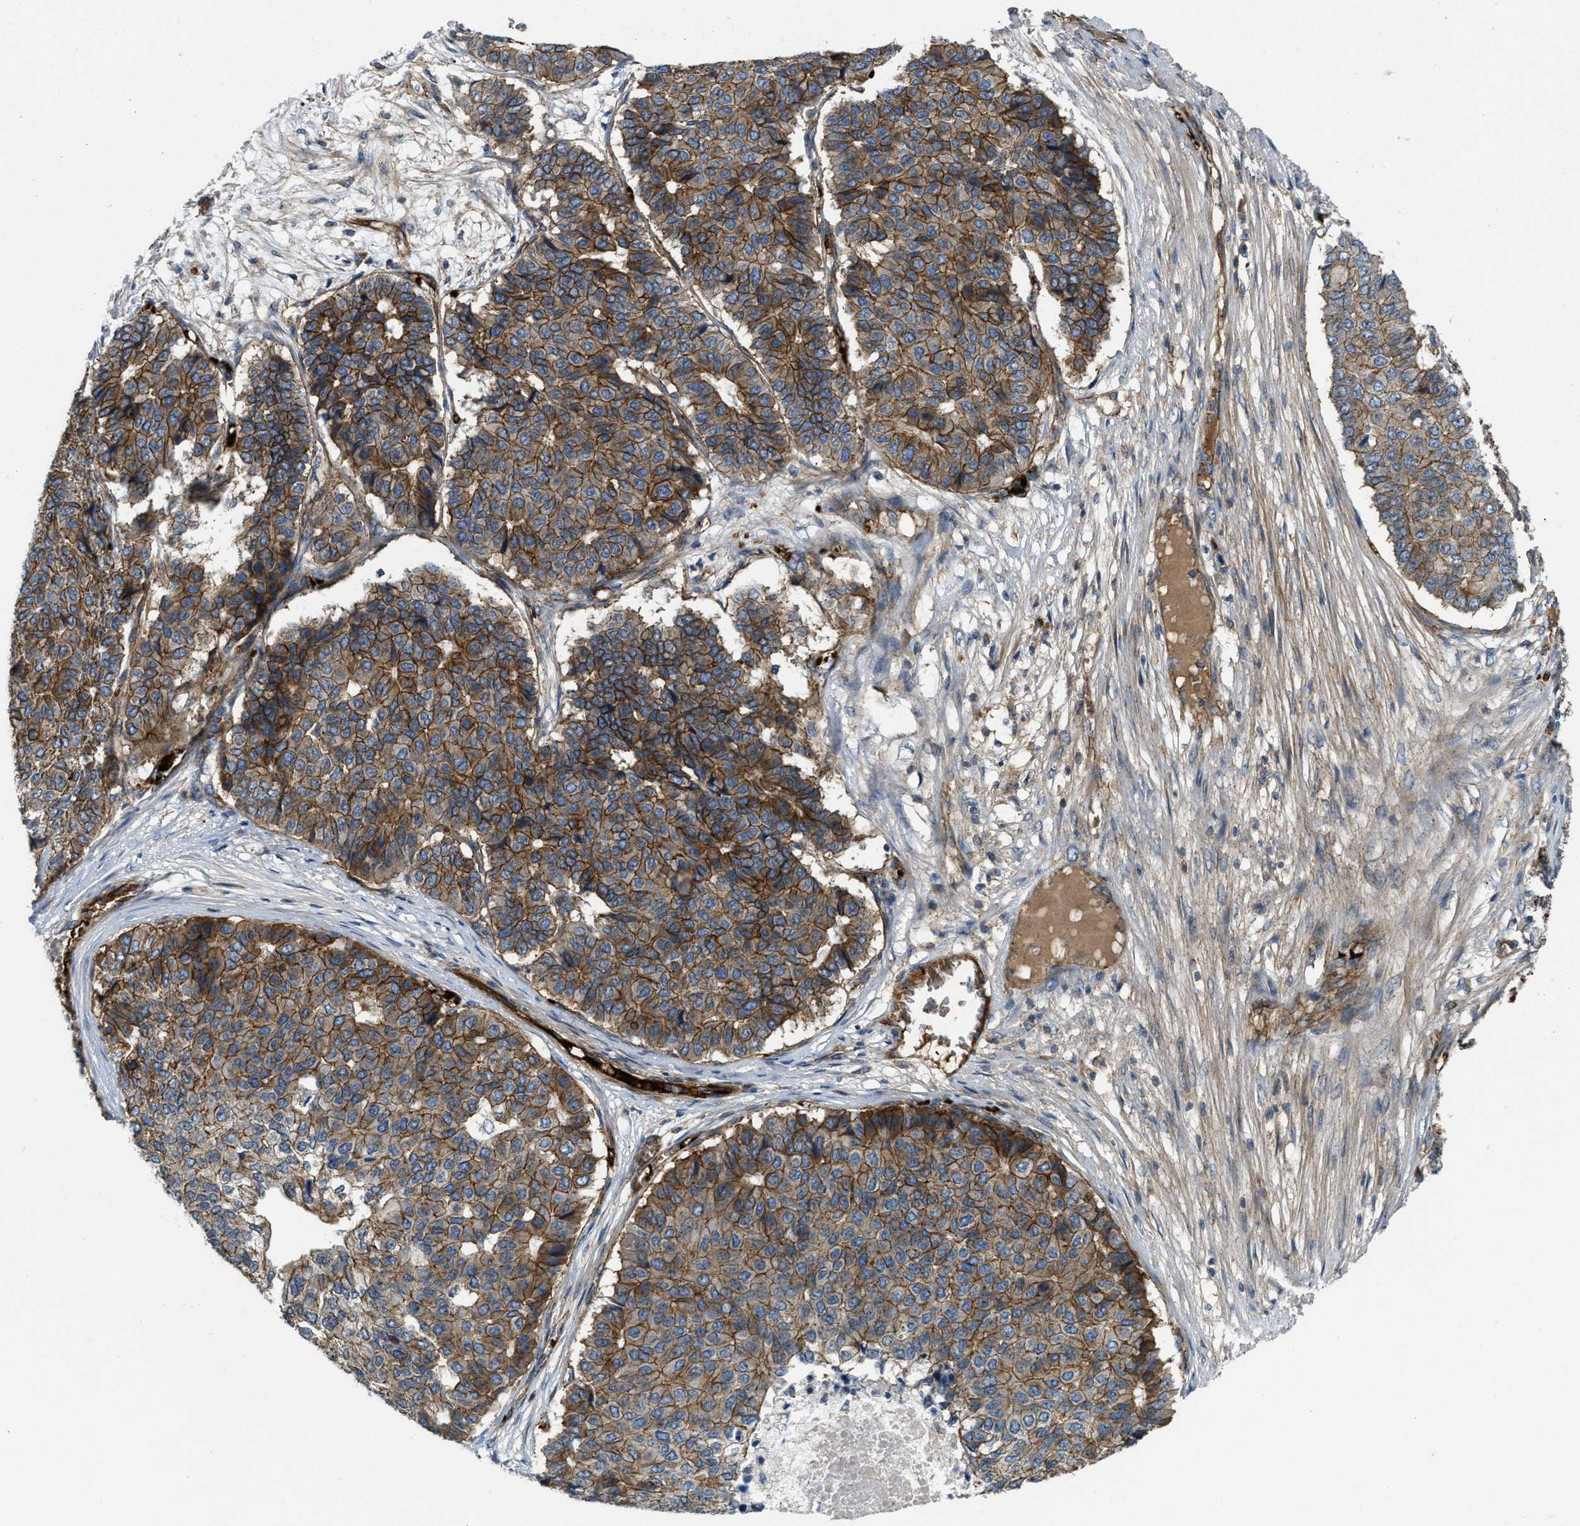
{"staining": {"intensity": "strong", "quantity": ">75%", "location": "cytoplasmic/membranous"}, "tissue": "pancreatic cancer", "cell_type": "Tumor cells", "image_type": "cancer", "snomed": [{"axis": "morphology", "description": "Adenocarcinoma, NOS"}, {"axis": "topography", "description": "Pancreas"}], "caption": "The image demonstrates staining of pancreatic adenocarcinoma, revealing strong cytoplasmic/membranous protein staining (brown color) within tumor cells. Using DAB (brown) and hematoxylin (blue) stains, captured at high magnification using brightfield microscopy.", "gene": "ERC1", "patient": {"sex": "male", "age": 50}}